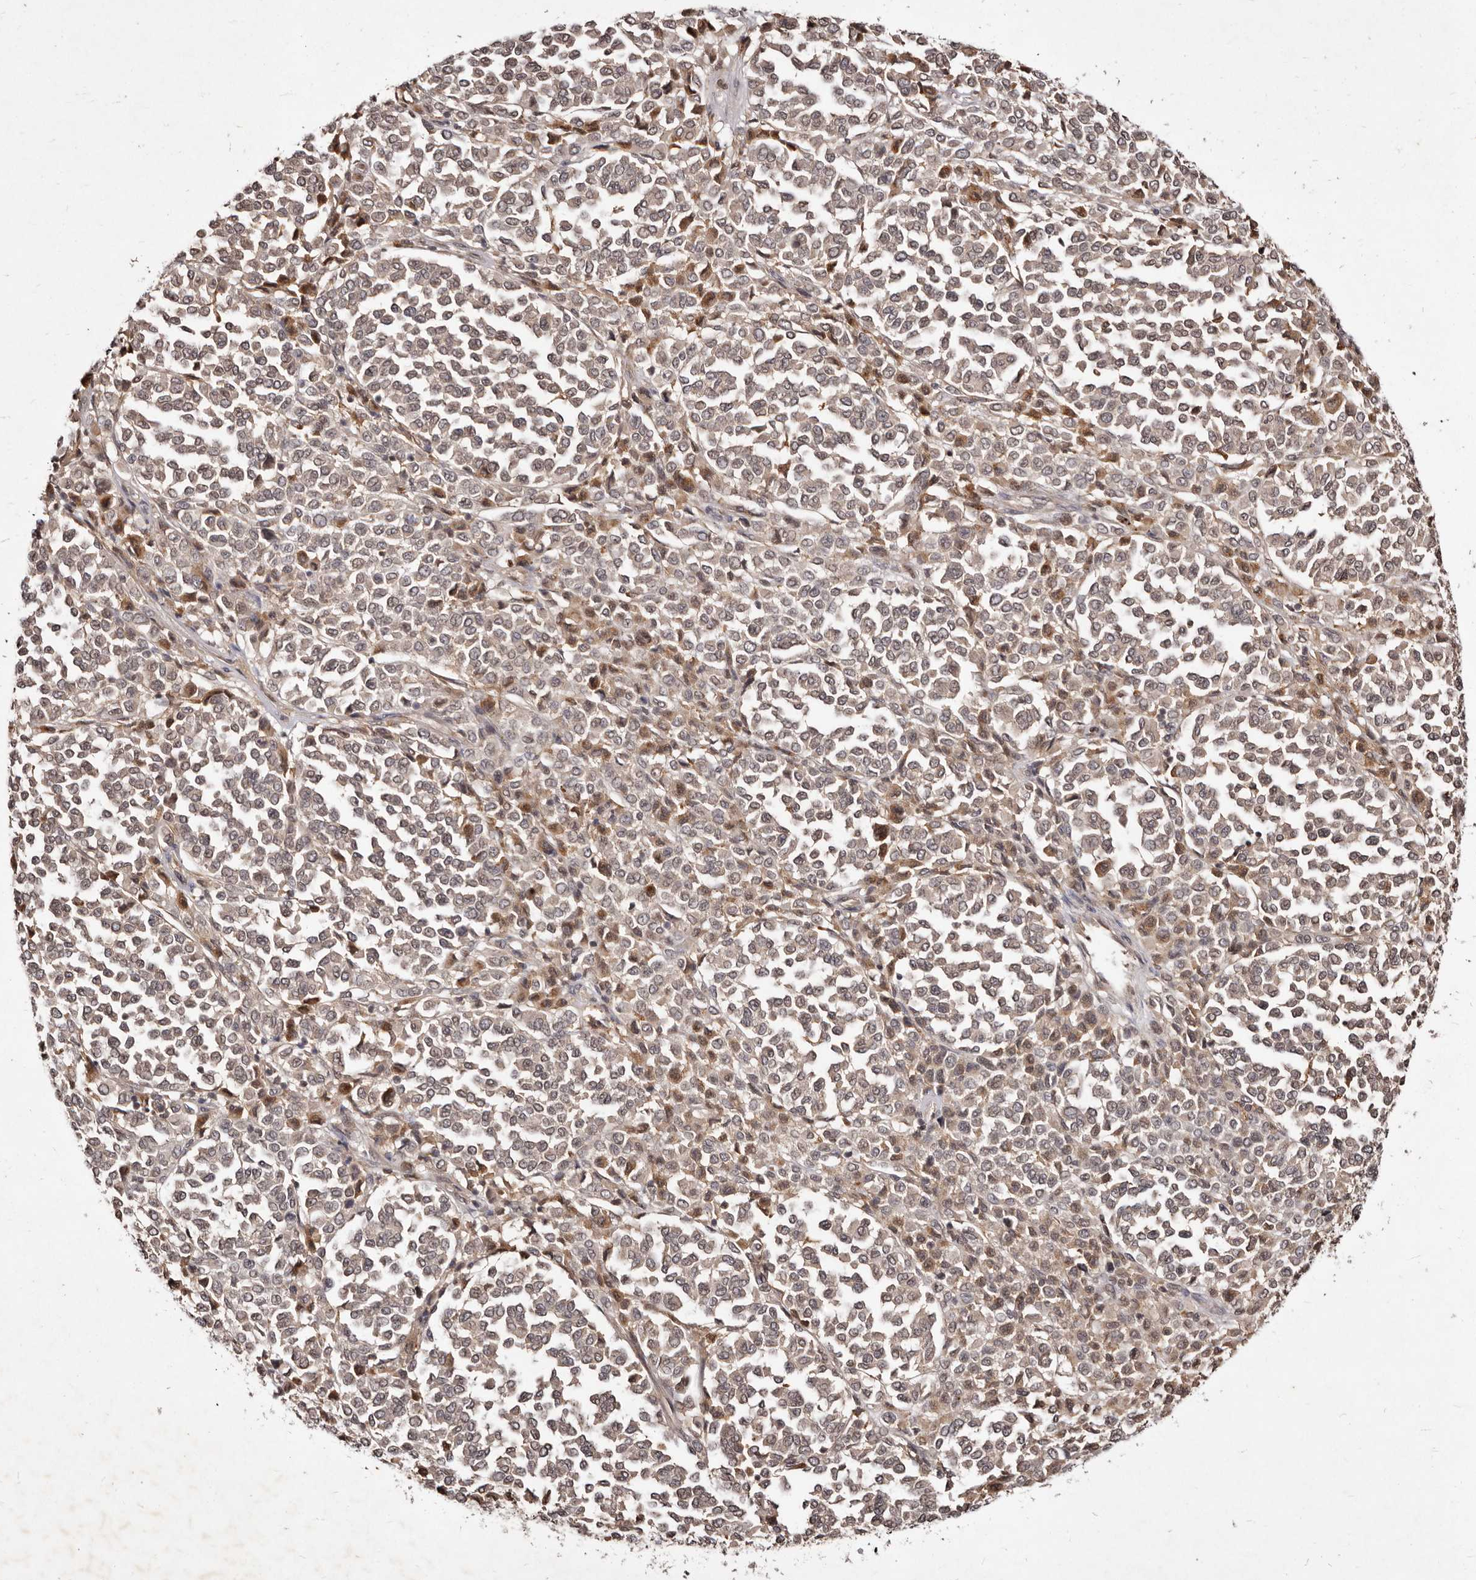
{"staining": {"intensity": "weak", "quantity": "25%-75%", "location": "cytoplasmic/membranous"}, "tissue": "melanoma", "cell_type": "Tumor cells", "image_type": "cancer", "snomed": [{"axis": "morphology", "description": "Malignant melanoma, Metastatic site"}, {"axis": "topography", "description": "Pancreas"}], "caption": "Immunohistochemical staining of human malignant melanoma (metastatic site) displays low levels of weak cytoplasmic/membranous positivity in approximately 25%-75% of tumor cells.", "gene": "LCORL", "patient": {"sex": "female", "age": 30}}